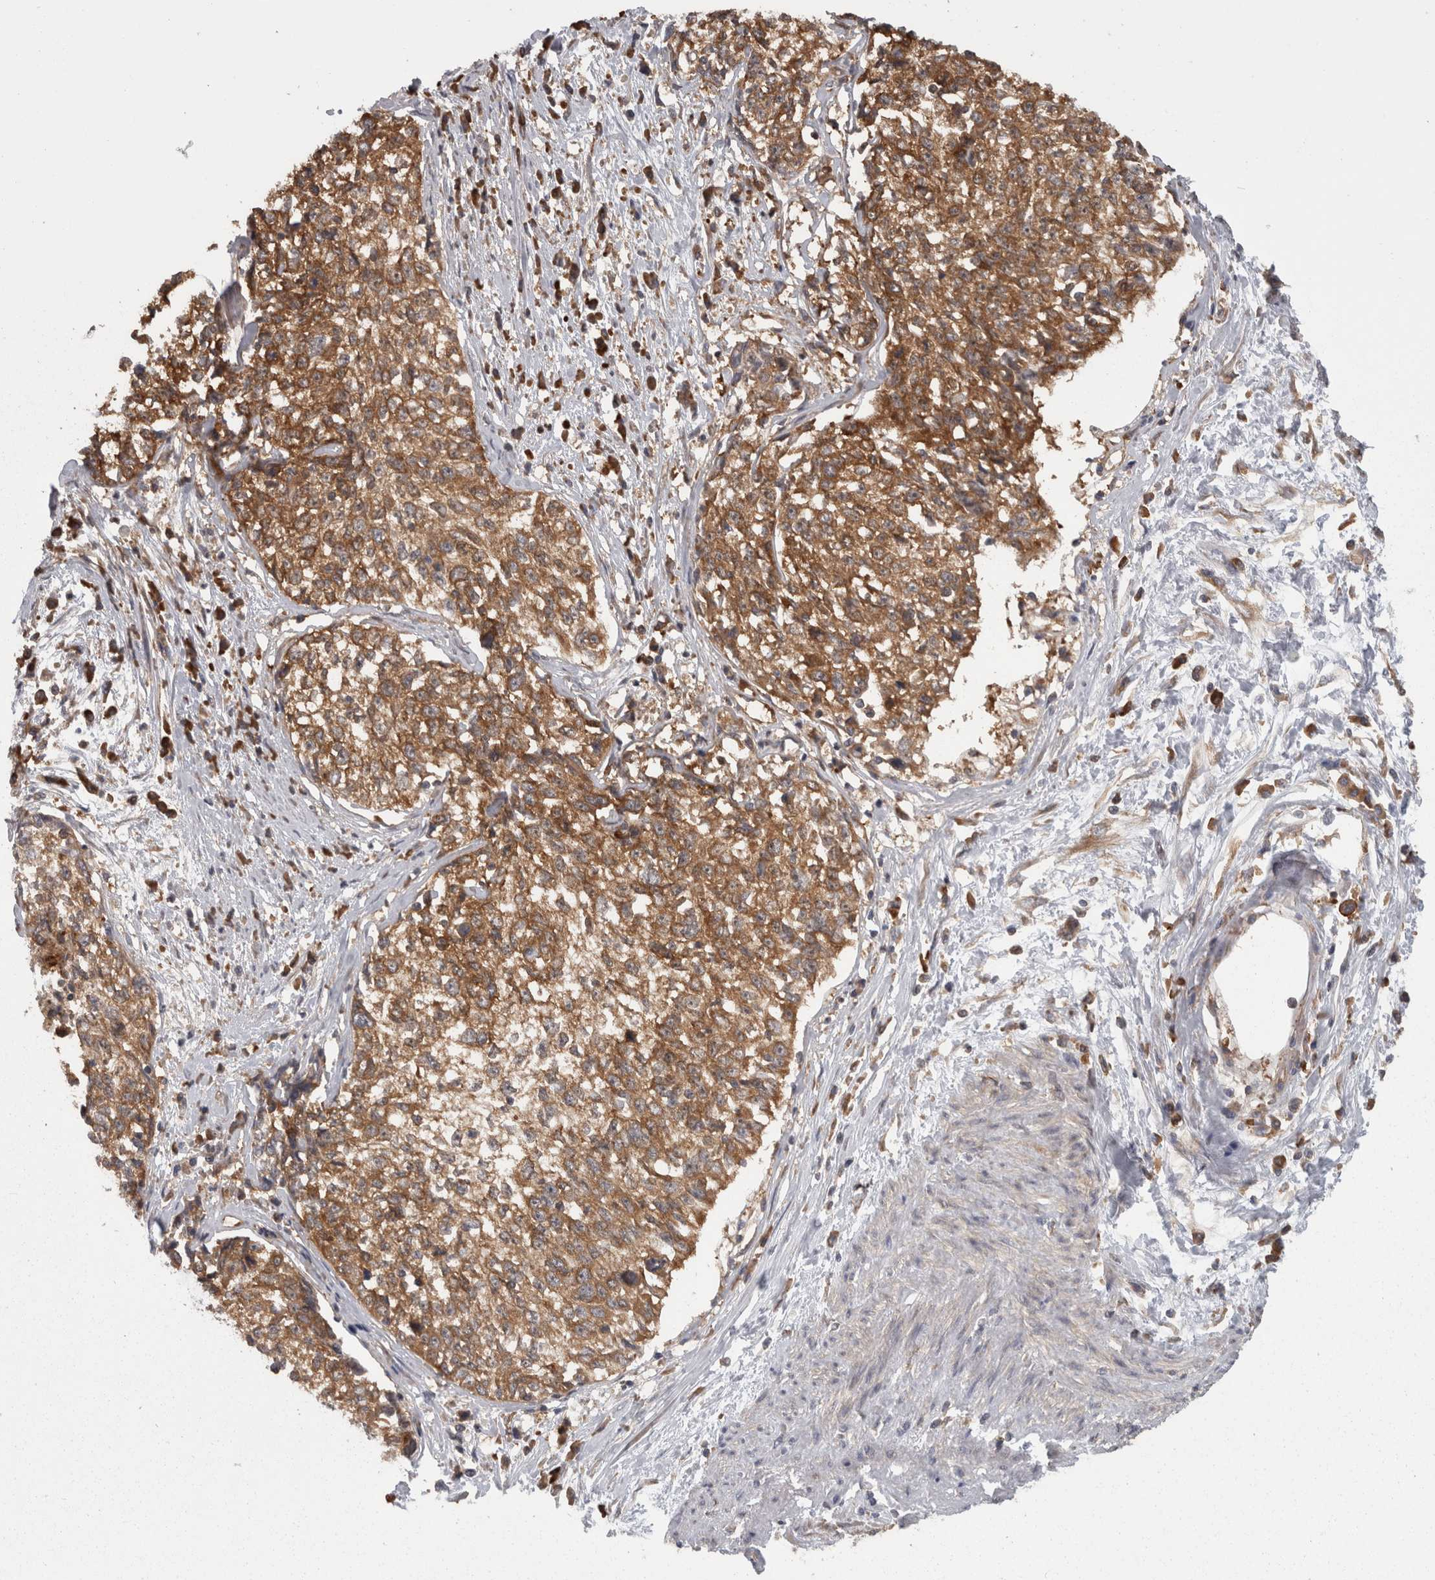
{"staining": {"intensity": "moderate", "quantity": ">75%", "location": "cytoplasmic/membranous"}, "tissue": "cervical cancer", "cell_type": "Tumor cells", "image_type": "cancer", "snomed": [{"axis": "morphology", "description": "Squamous cell carcinoma, NOS"}, {"axis": "topography", "description": "Cervix"}], "caption": "Human squamous cell carcinoma (cervical) stained with a brown dye exhibits moderate cytoplasmic/membranous positive expression in approximately >75% of tumor cells.", "gene": "SMCR8", "patient": {"sex": "female", "age": 57}}